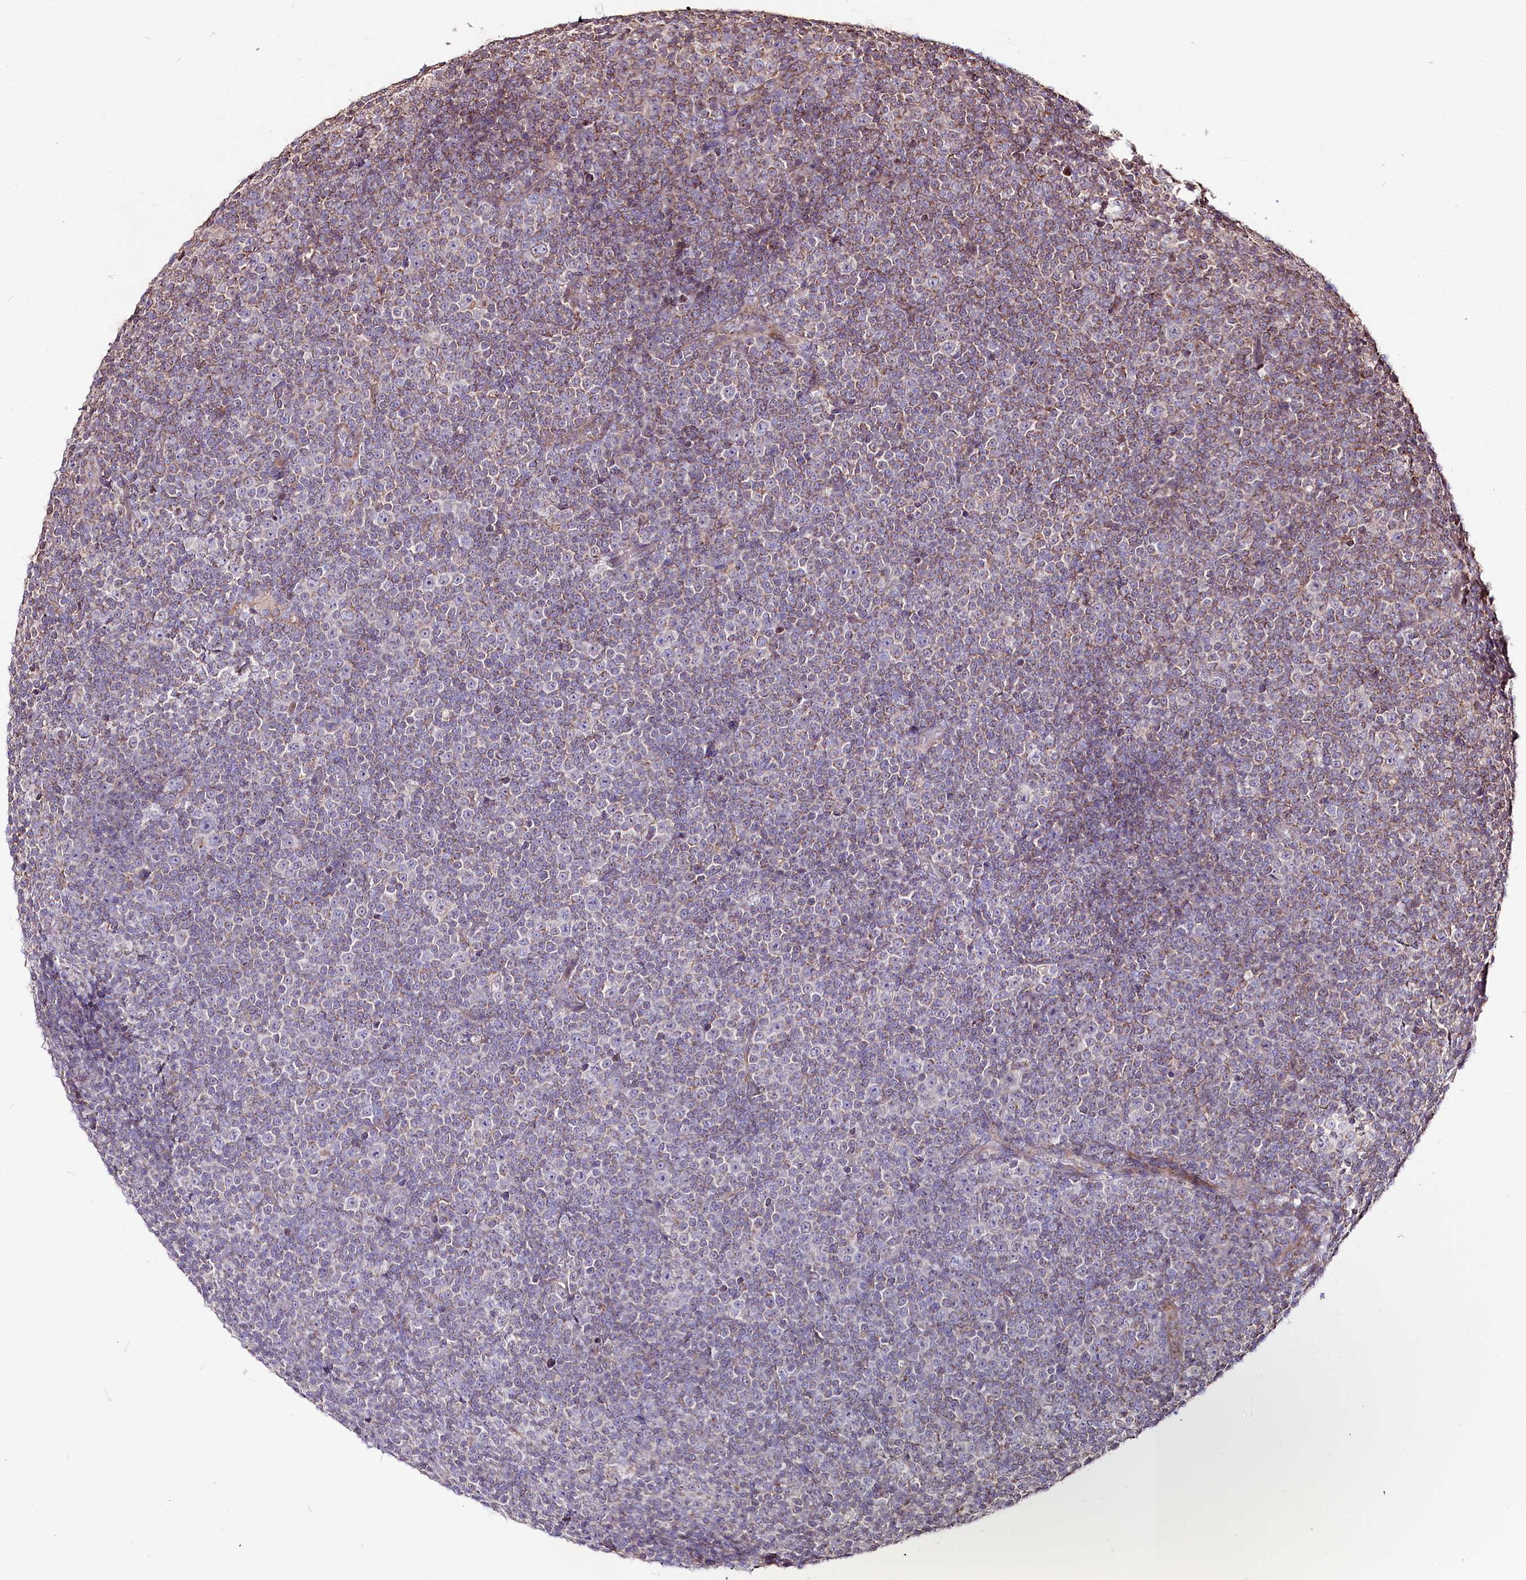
{"staining": {"intensity": "negative", "quantity": "none", "location": "none"}, "tissue": "lymphoma", "cell_type": "Tumor cells", "image_type": "cancer", "snomed": [{"axis": "morphology", "description": "Malignant lymphoma, non-Hodgkin's type, Low grade"}, {"axis": "topography", "description": "Lymph node"}], "caption": "A high-resolution photomicrograph shows immunohistochemistry (IHC) staining of lymphoma, which reveals no significant expression in tumor cells.", "gene": "ZNF226", "patient": {"sex": "female", "age": 67}}